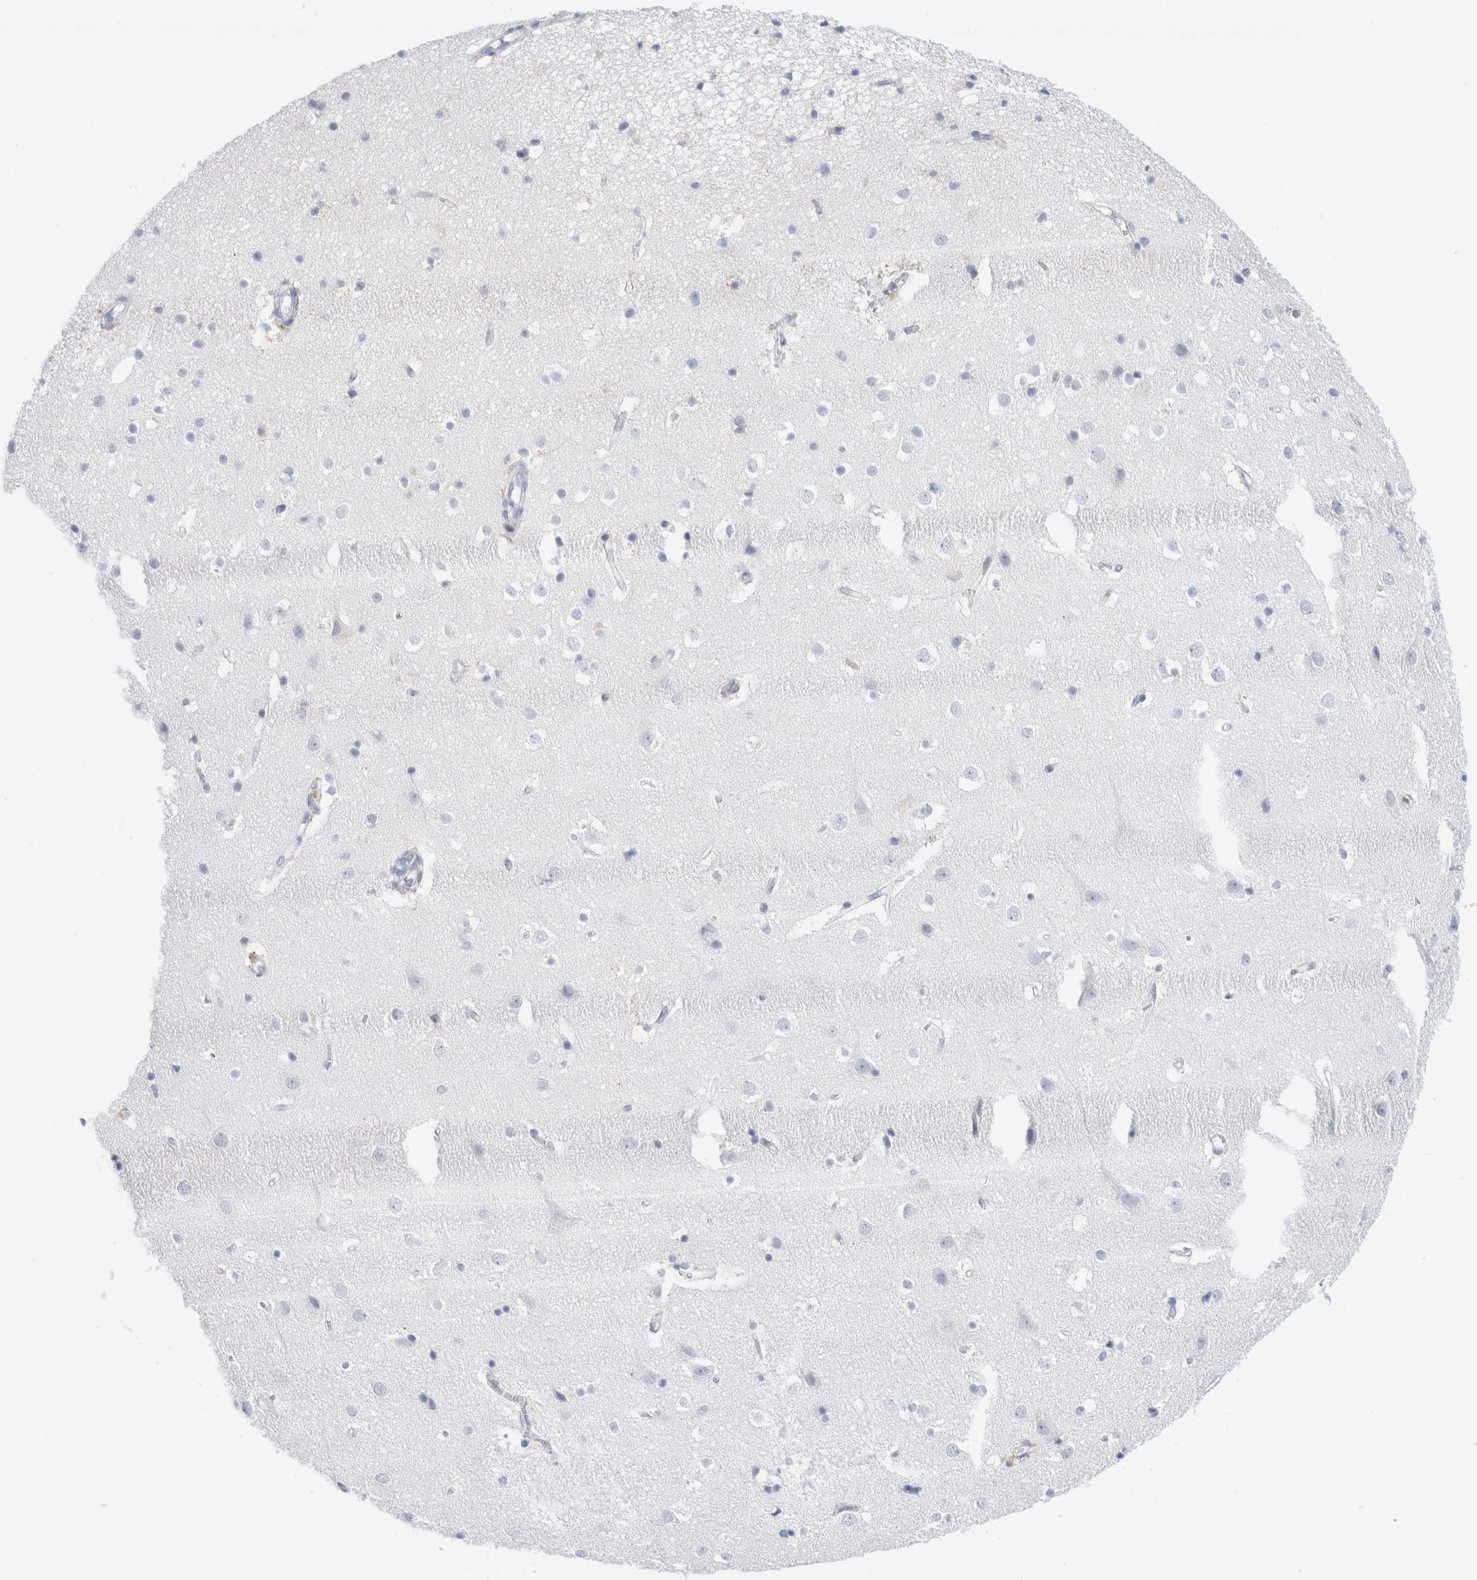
{"staining": {"intensity": "negative", "quantity": "none", "location": "none"}, "tissue": "cerebral cortex", "cell_type": "Endothelial cells", "image_type": "normal", "snomed": [{"axis": "morphology", "description": "Normal tissue, NOS"}, {"axis": "topography", "description": "Cerebral cortex"}], "caption": "Benign cerebral cortex was stained to show a protein in brown. There is no significant expression in endothelial cells. (Stains: DAB immunohistochemistry (IHC) with hematoxylin counter stain, Microscopy: brightfield microscopy at high magnification).", "gene": "ECHDC2", "patient": {"sex": "male", "age": 54}}